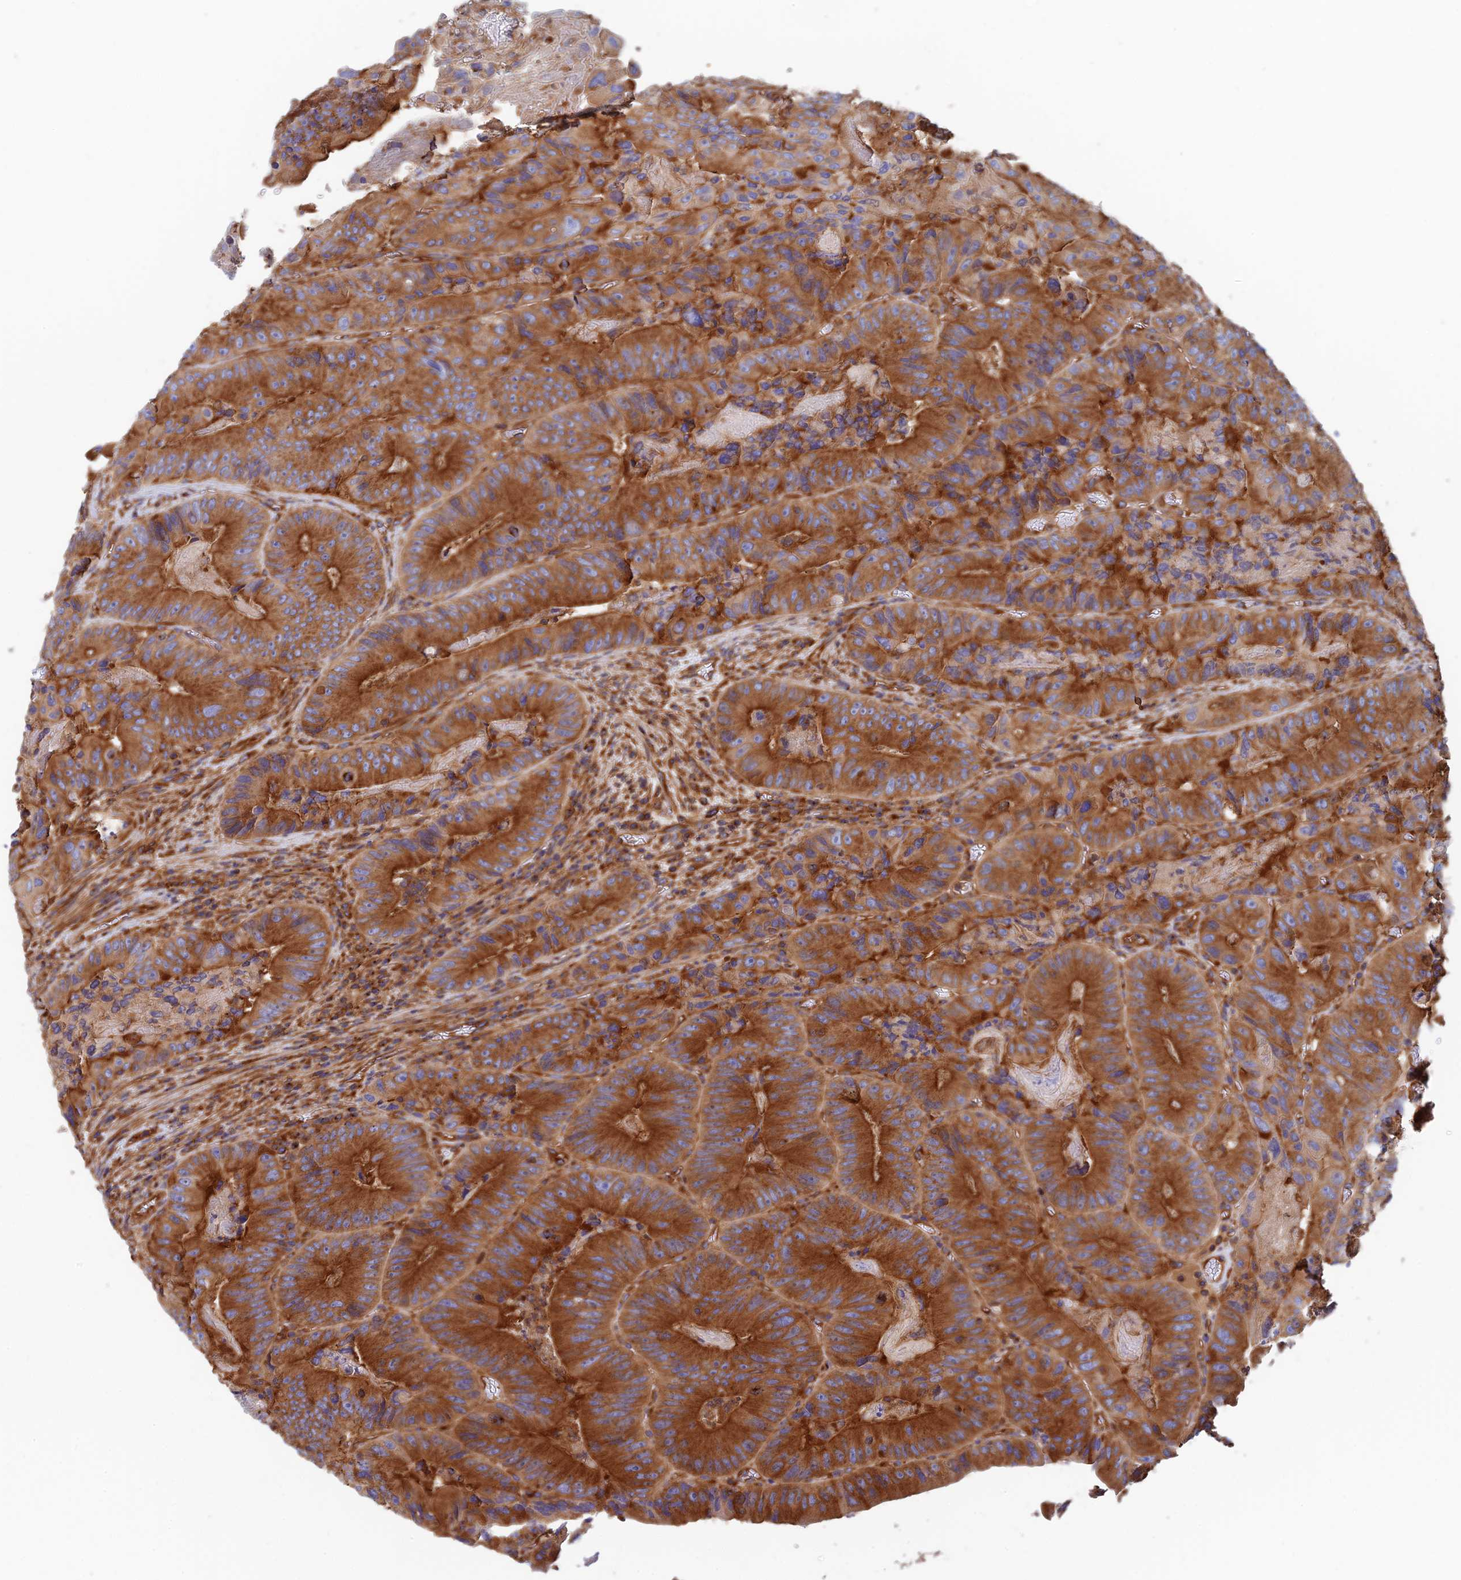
{"staining": {"intensity": "strong", "quantity": ">75%", "location": "cytoplasmic/membranous"}, "tissue": "colorectal cancer", "cell_type": "Tumor cells", "image_type": "cancer", "snomed": [{"axis": "morphology", "description": "Adenocarcinoma, NOS"}, {"axis": "topography", "description": "Colon"}], "caption": "IHC staining of colorectal cancer (adenocarcinoma), which demonstrates high levels of strong cytoplasmic/membranous positivity in approximately >75% of tumor cells indicating strong cytoplasmic/membranous protein staining. The staining was performed using DAB (brown) for protein detection and nuclei were counterstained in hematoxylin (blue).", "gene": "DCTN2", "patient": {"sex": "female", "age": 86}}